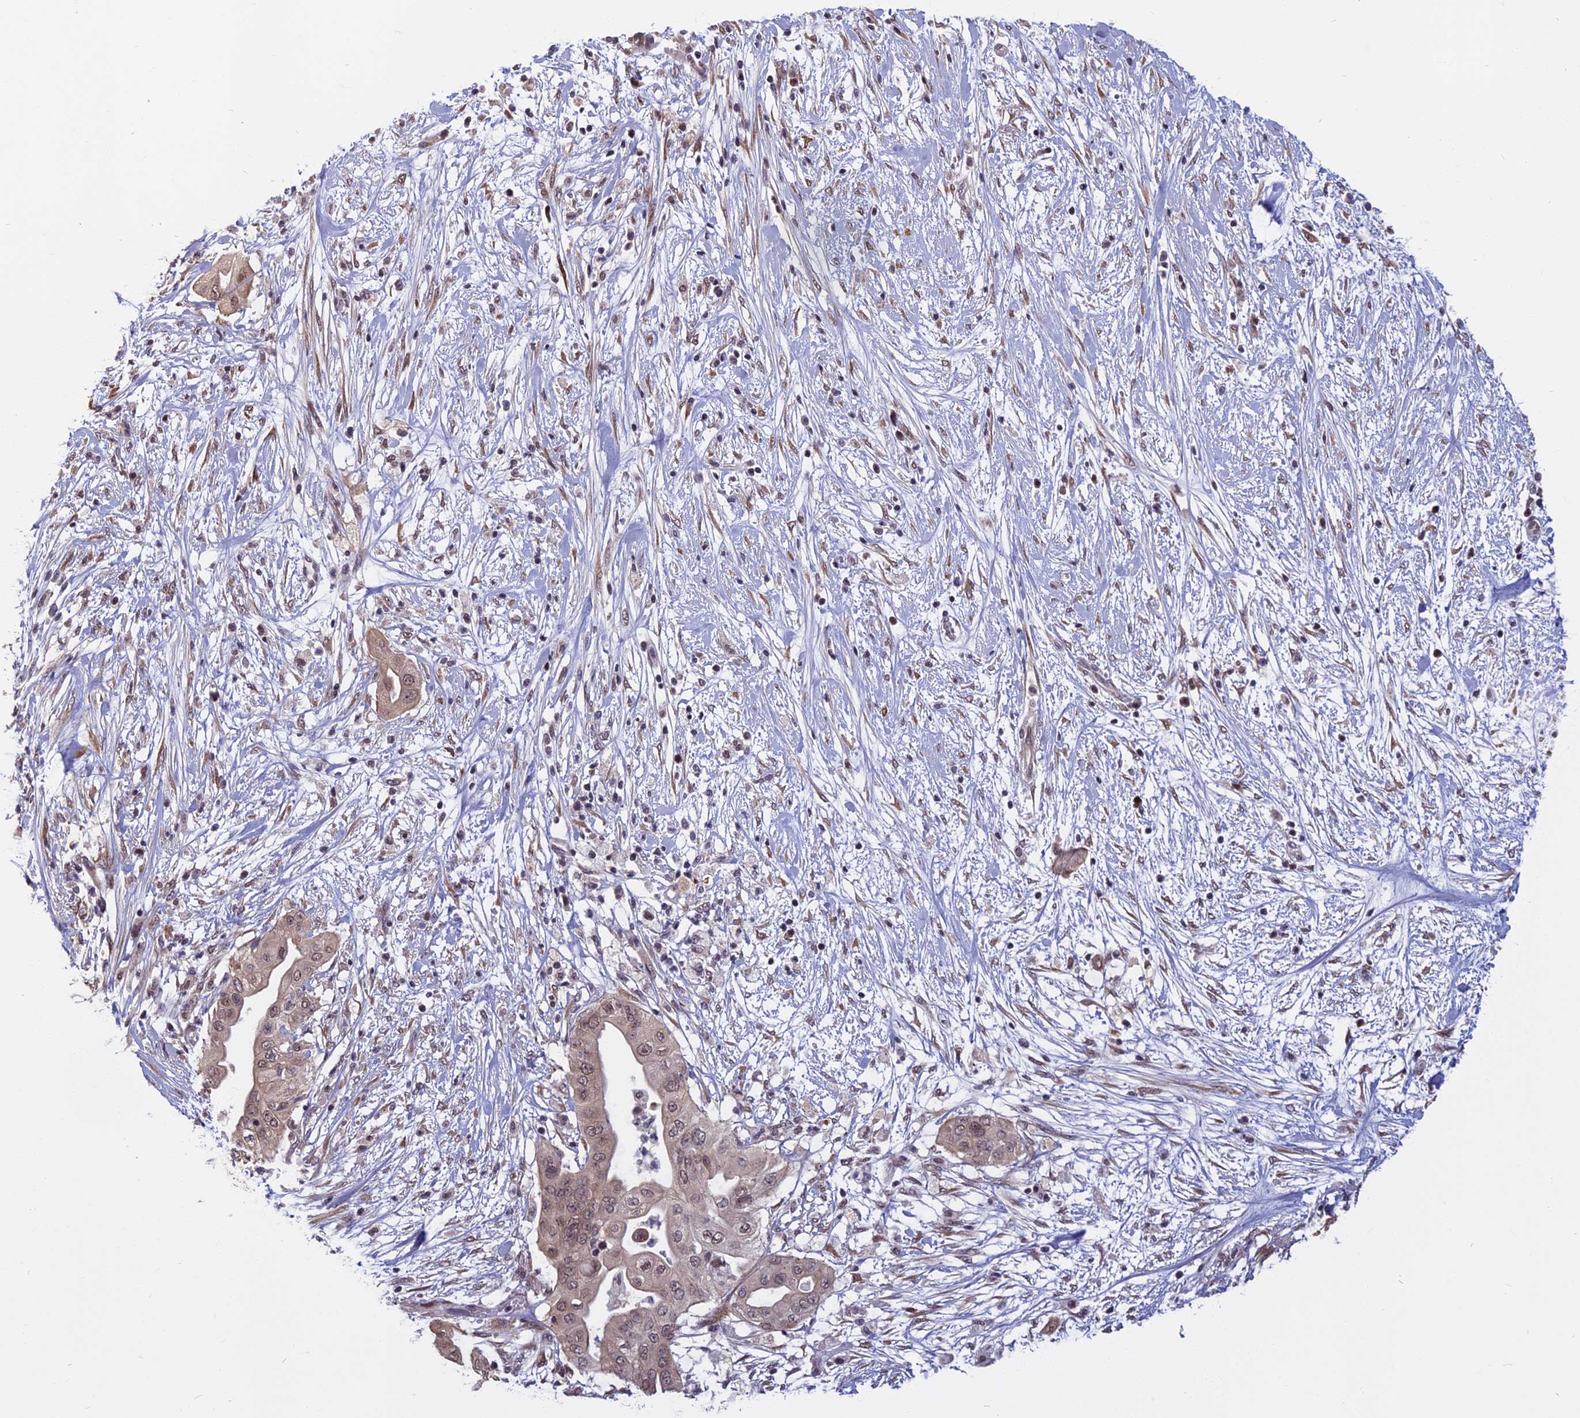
{"staining": {"intensity": "weak", "quantity": ">75%", "location": "cytoplasmic/membranous,nuclear"}, "tissue": "pancreatic cancer", "cell_type": "Tumor cells", "image_type": "cancer", "snomed": [{"axis": "morphology", "description": "Adenocarcinoma, NOS"}, {"axis": "topography", "description": "Pancreas"}], "caption": "Immunohistochemistry of pancreatic adenocarcinoma demonstrates low levels of weak cytoplasmic/membranous and nuclear expression in about >75% of tumor cells. (IHC, brightfield microscopy, high magnification).", "gene": "CCDC113", "patient": {"sex": "male", "age": 68}}